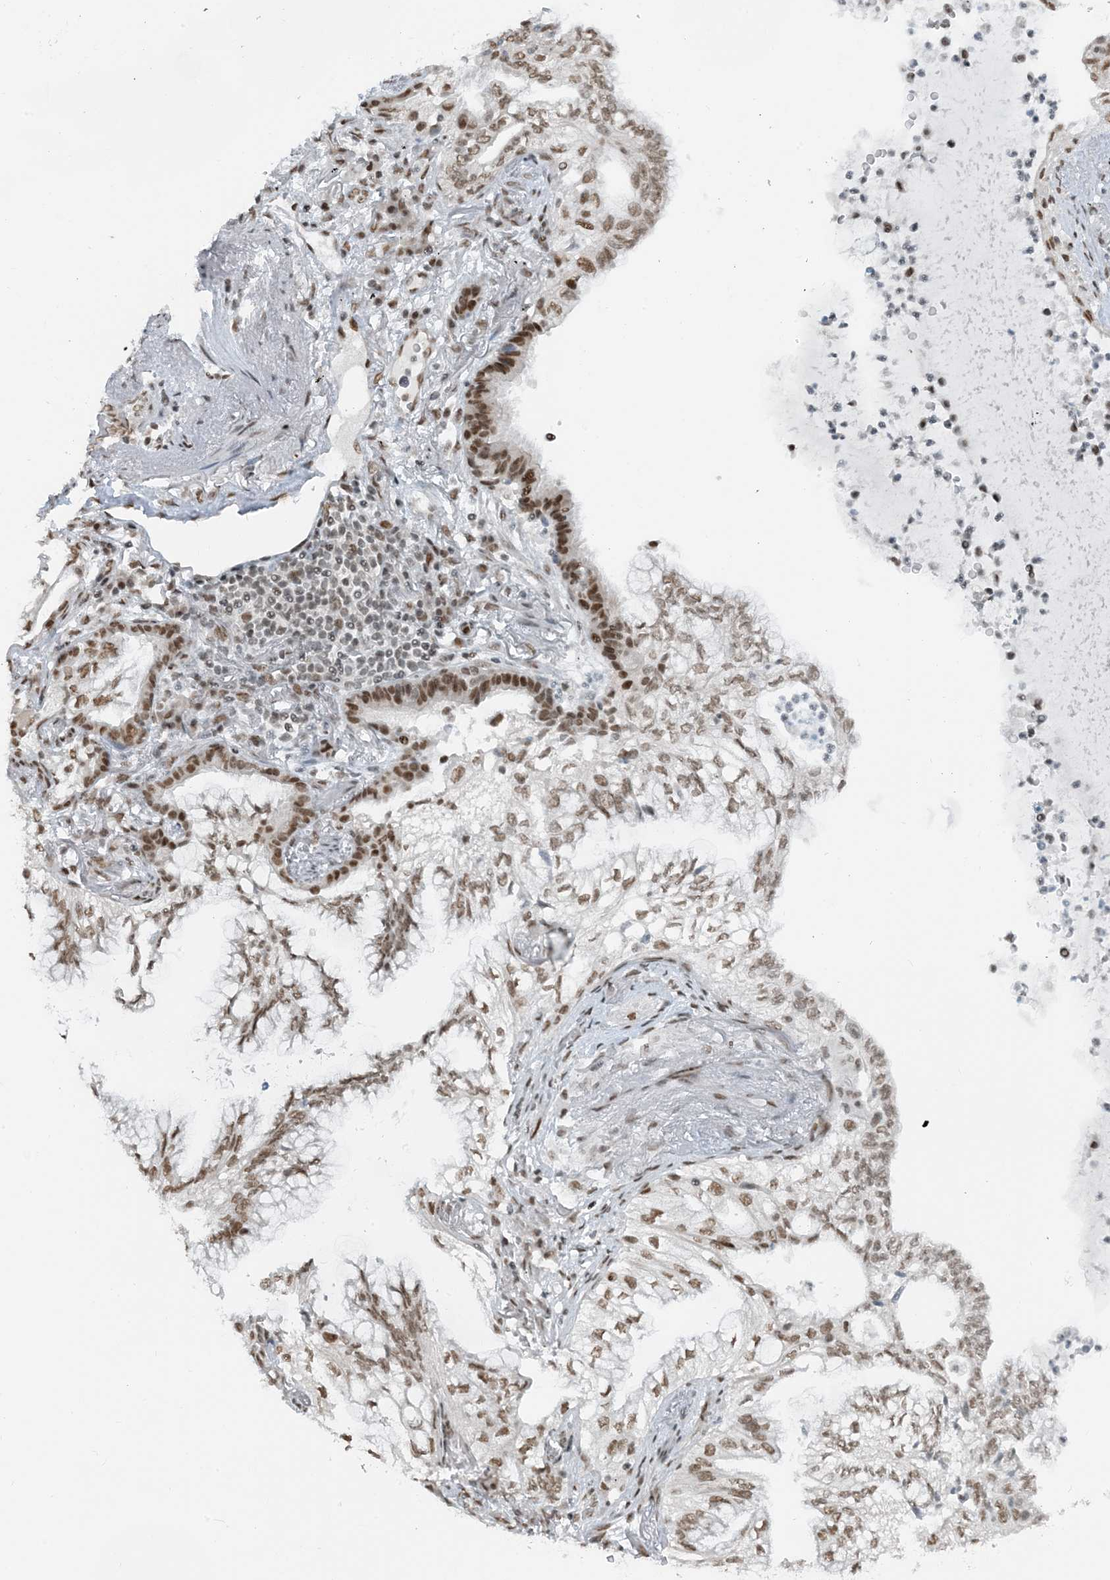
{"staining": {"intensity": "moderate", "quantity": ">75%", "location": "nuclear"}, "tissue": "lung cancer", "cell_type": "Tumor cells", "image_type": "cancer", "snomed": [{"axis": "morphology", "description": "Adenocarcinoma, NOS"}, {"axis": "topography", "description": "Lung"}], "caption": "Adenocarcinoma (lung) was stained to show a protein in brown. There is medium levels of moderate nuclear staining in about >75% of tumor cells.", "gene": "ZNF500", "patient": {"sex": "female", "age": 70}}